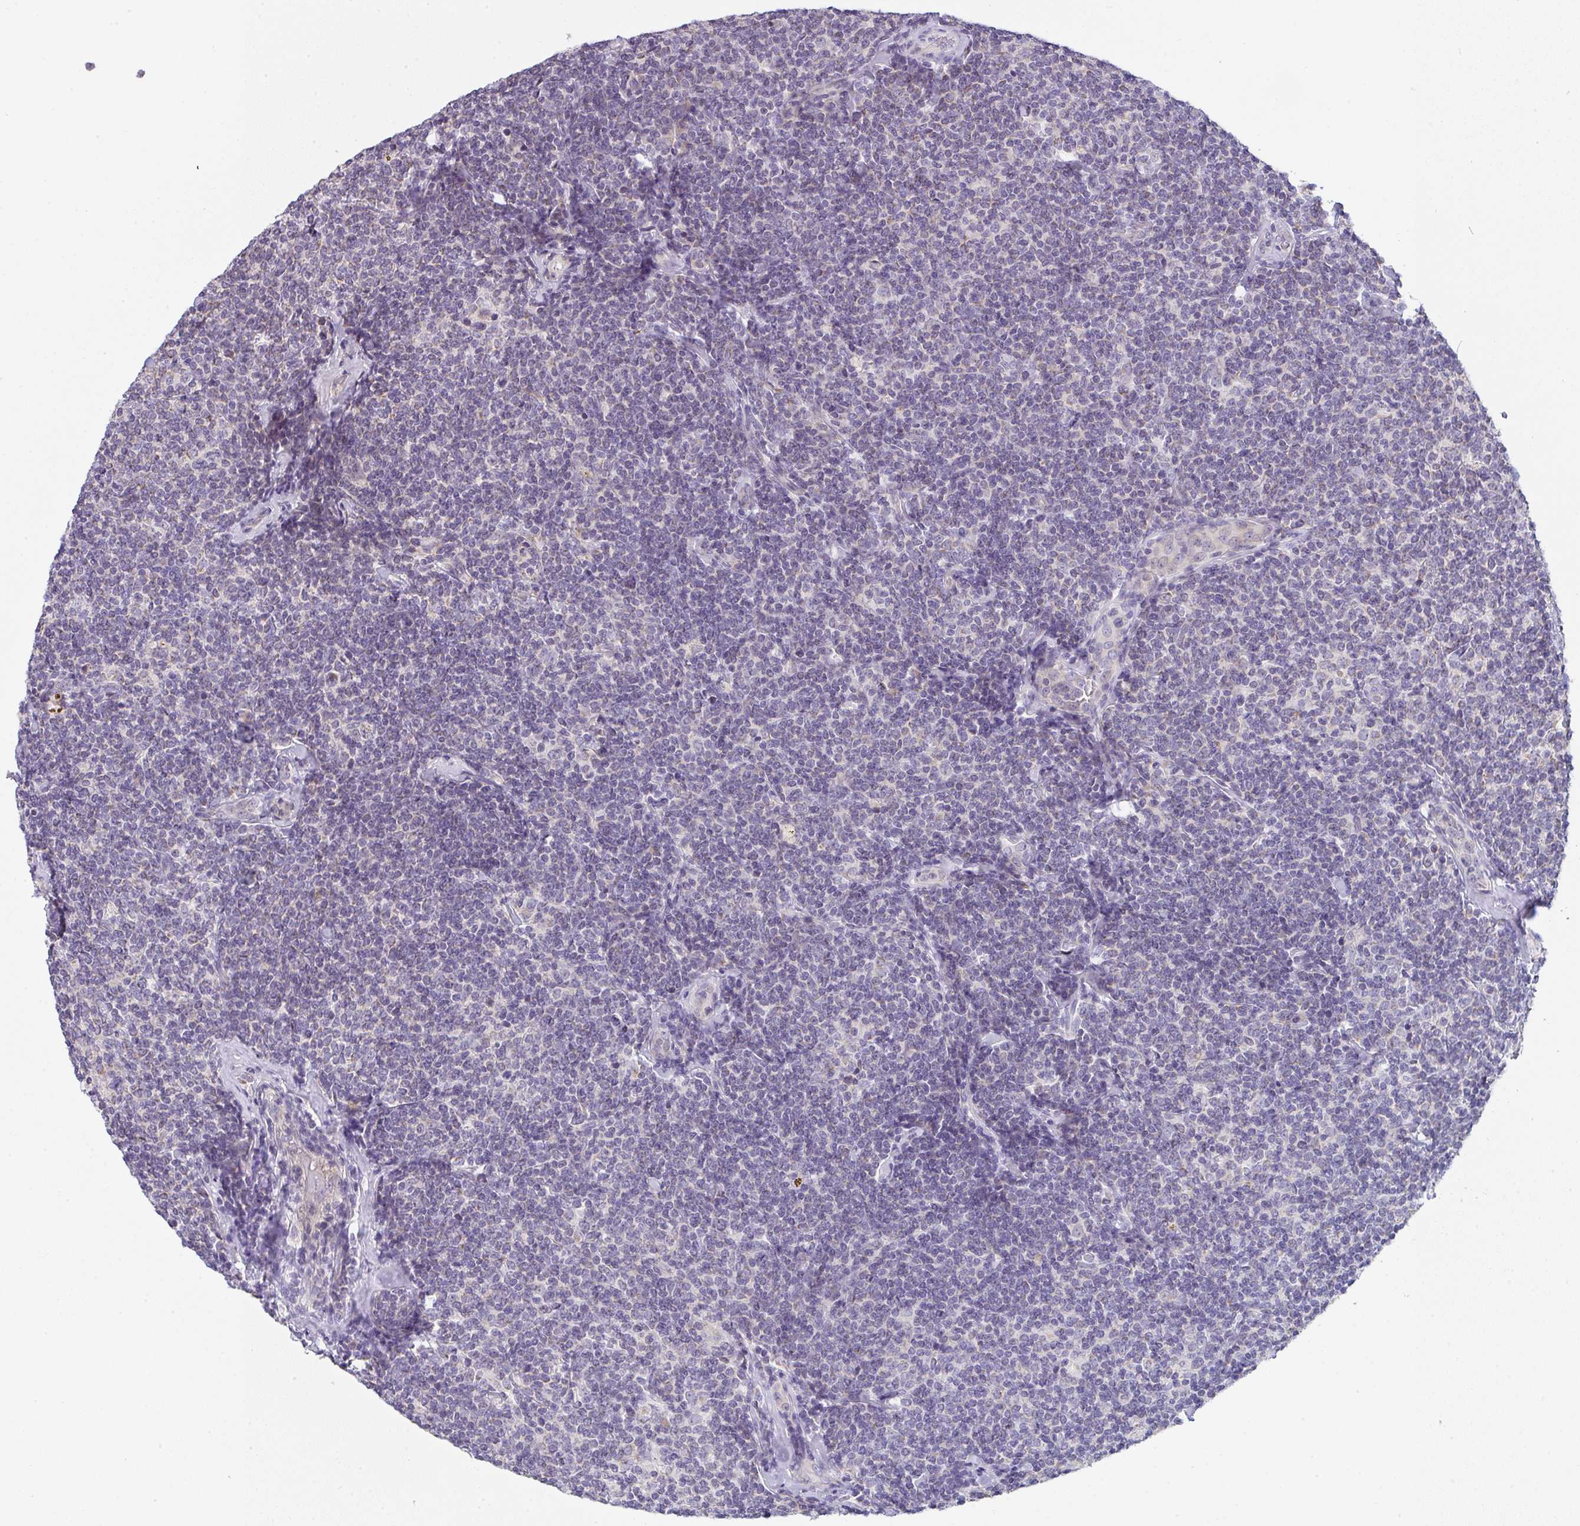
{"staining": {"intensity": "weak", "quantity": "<25%", "location": "cytoplasmic/membranous"}, "tissue": "lymphoma", "cell_type": "Tumor cells", "image_type": "cancer", "snomed": [{"axis": "morphology", "description": "Malignant lymphoma, non-Hodgkin's type, Low grade"}, {"axis": "topography", "description": "Lymph node"}], "caption": "This is a photomicrograph of immunohistochemistry staining of malignant lymphoma, non-Hodgkin's type (low-grade), which shows no positivity in tumor cells. Nuclei are stained in blue.", "gene": "CACNA1S", "patient": {"sex": "female", "age": 56}}